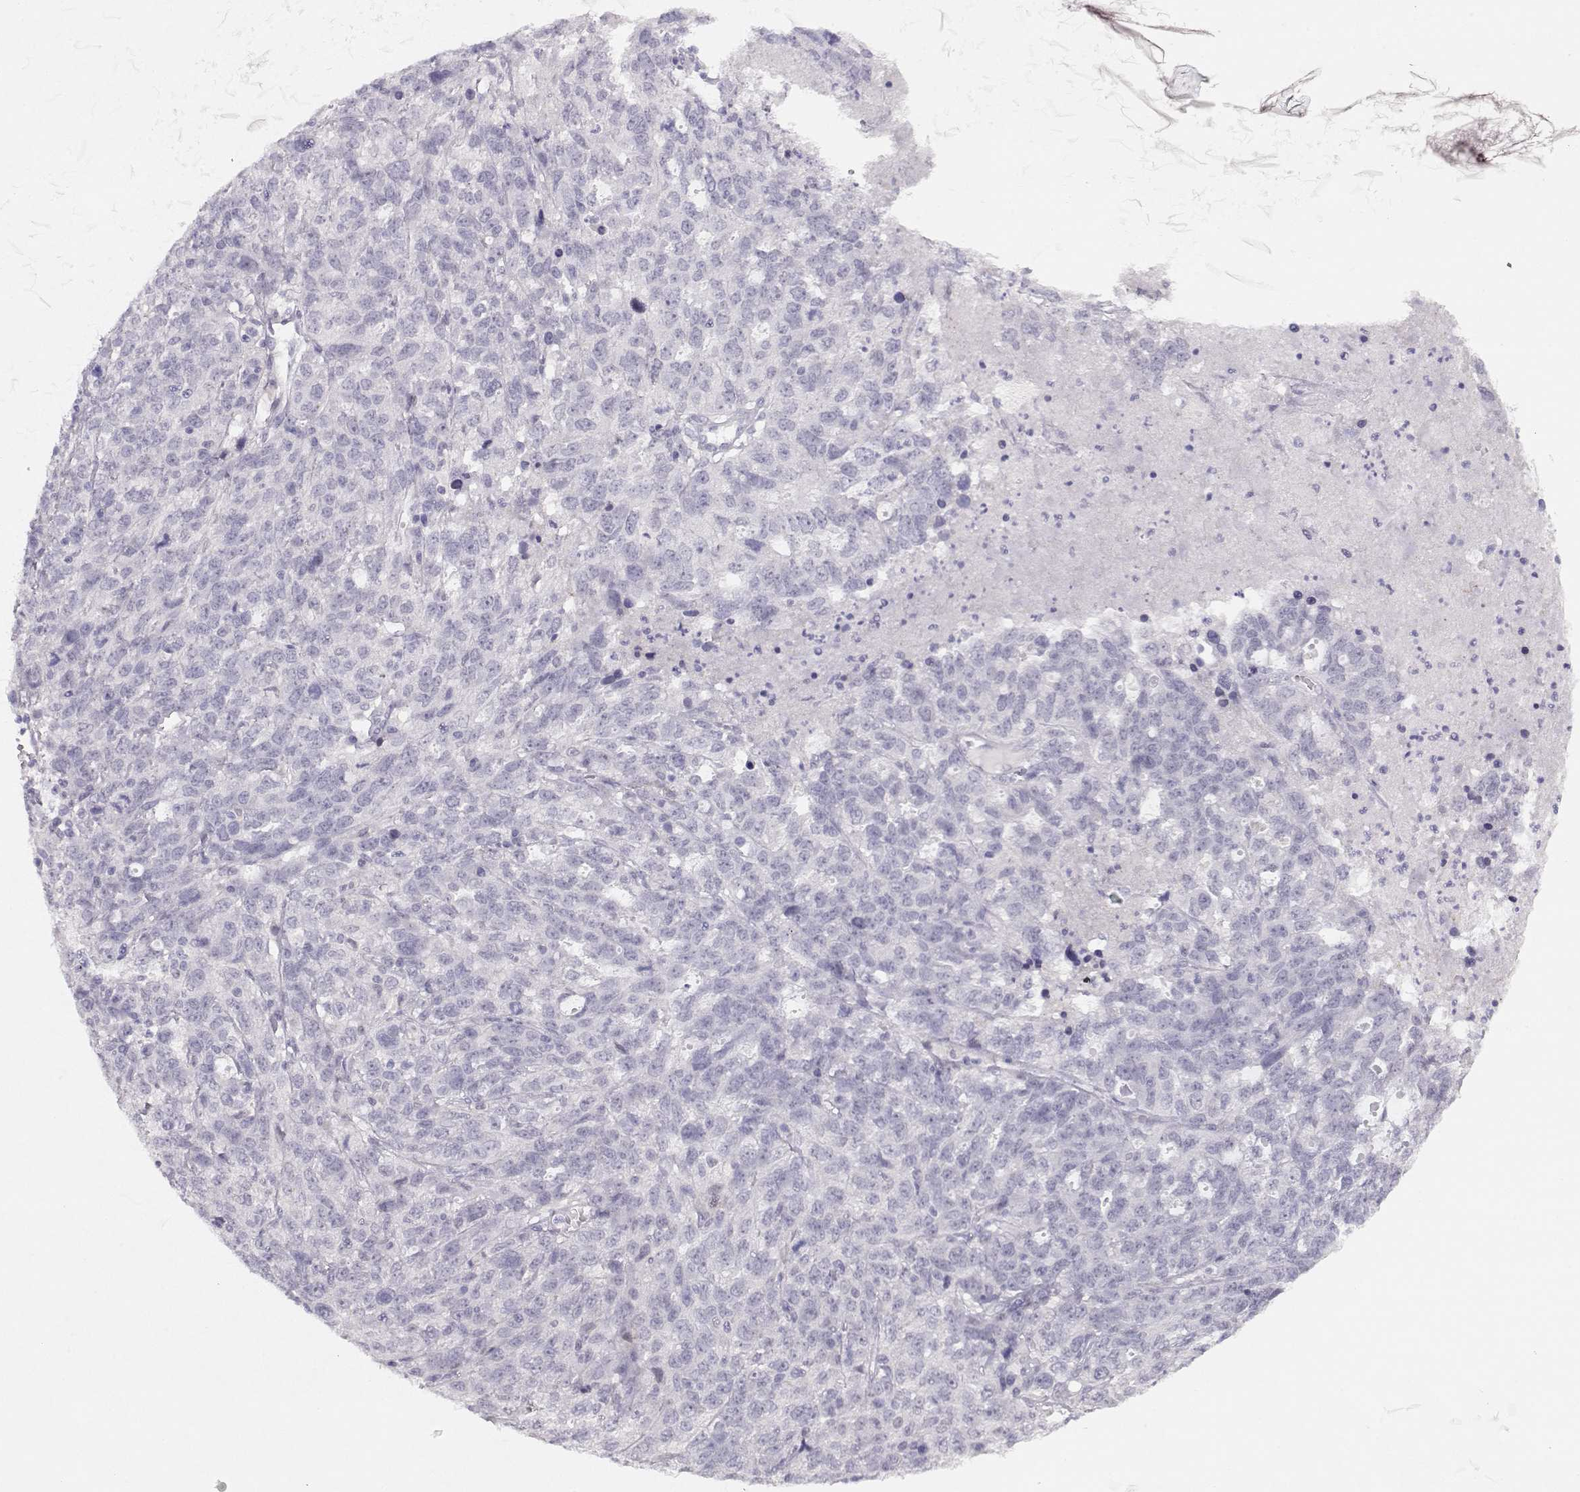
{"staining": {"intensity": "negative", "quantity": "none", "location": "none"}, "tissue": "ovarian cancer", "cell_type": "Tumor cells", "image_type": "cancer", "snomed": [{"axis": "morphology", "description": "Cystadenocarcinoma, serous, NOS"}, {"axis": "topography", "description": "Ovary"}], "caption": "DAB (3,3'-diaminobenzidine) immunohistochemical staining of human ovarian serous cystadenocarcinoma exhibits no significant expression in tumor cells.", "gene": "IMPG1", "patient": {"sex": "female", "age": 71}}